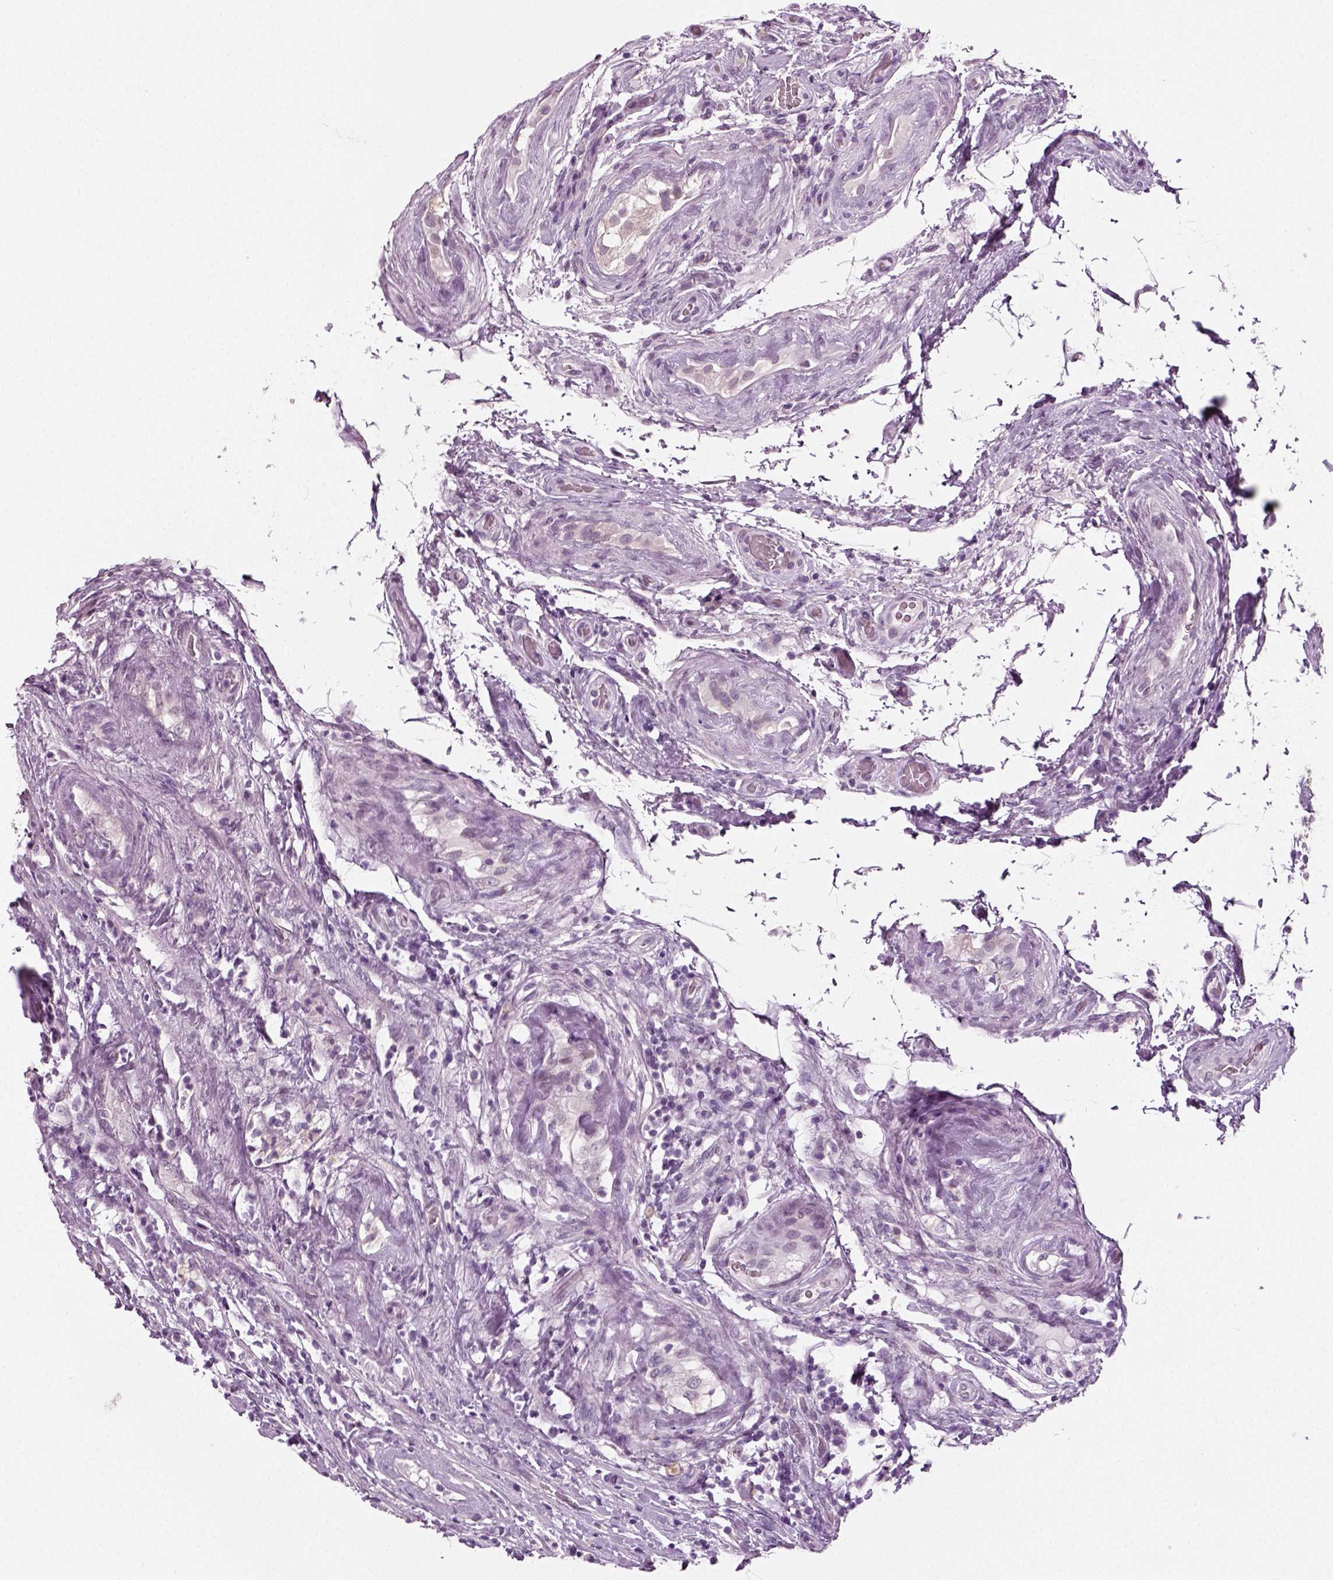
{"staining": {"intensity": "negative", "quantity": "none", "location": "none"}, "tissue": "testis cancer", "cell_type": "Tumor cells", "image_type": "cancer", "snomed": [{"axis": "morphology", "description": "Seminoma, NOS"}, {"axis": "morphology", "description": "Carcinoma, Embryonal, NOS"}, {"axis": "topography", "description": "Testis"}], "caption": "Immunohistochemical staining of testis cancer reveals no significant expression in tumor cells. (DAB immunohistochemistry (IHC), high magnification).", "gene": "SPATA31E1", "patient": {"sex": "male", "age": 41}}